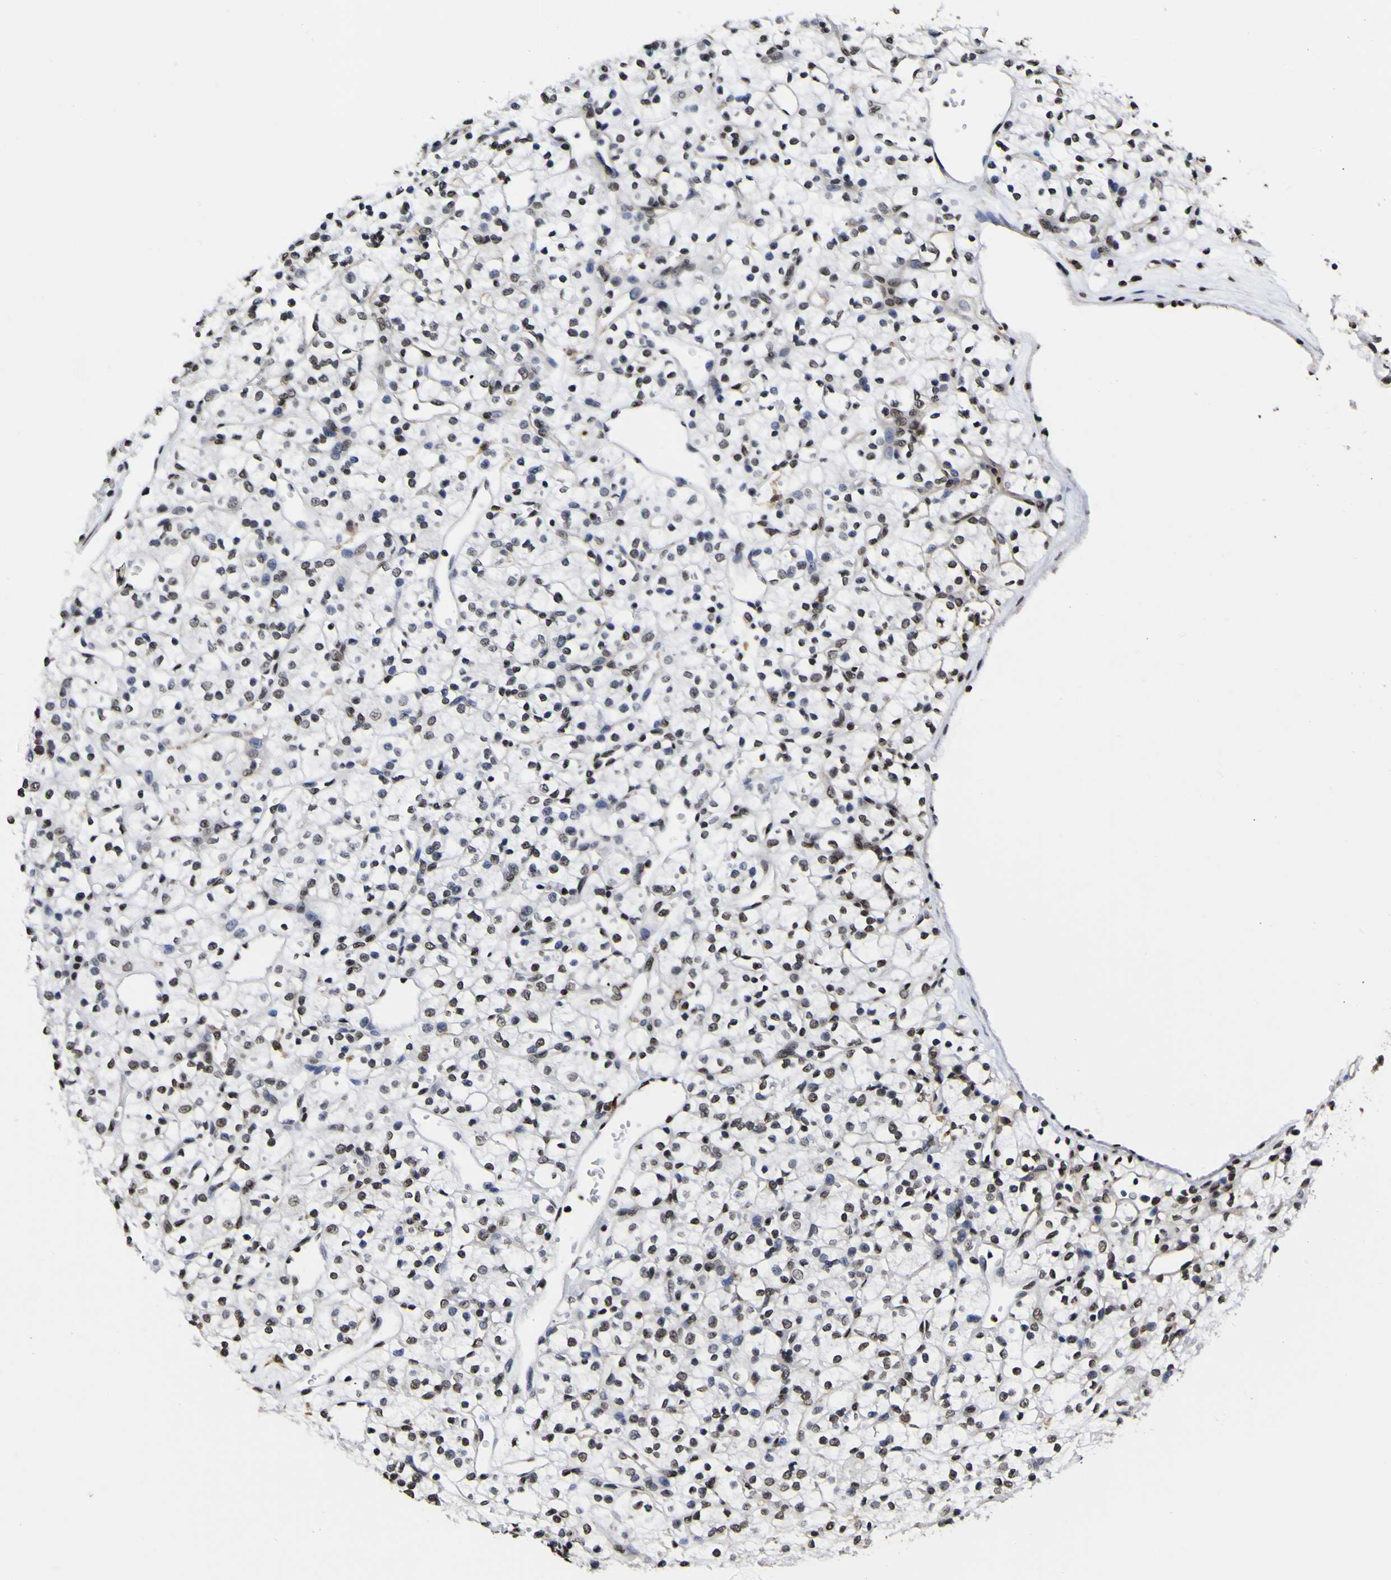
{"staining": {"intensity": "moderate", "quantity": "<25%", "location": "nuclear"}, "tissue": "renal cancer", "cell_type": "Tumor cells", "image_type": "cancer", "snomed": [{"axis": "morphology", "description": "Adenocarcinoma, NOS"}, {"axis": "topography", "description": "Kidney"}], "caption": "Protein expression analysis of renal adenocarcinoma reveals moderate nuclear expression in about <25% of tumor cells.", "gene": "PIAS1", "patient": {"sex": "female", "age": 60}}